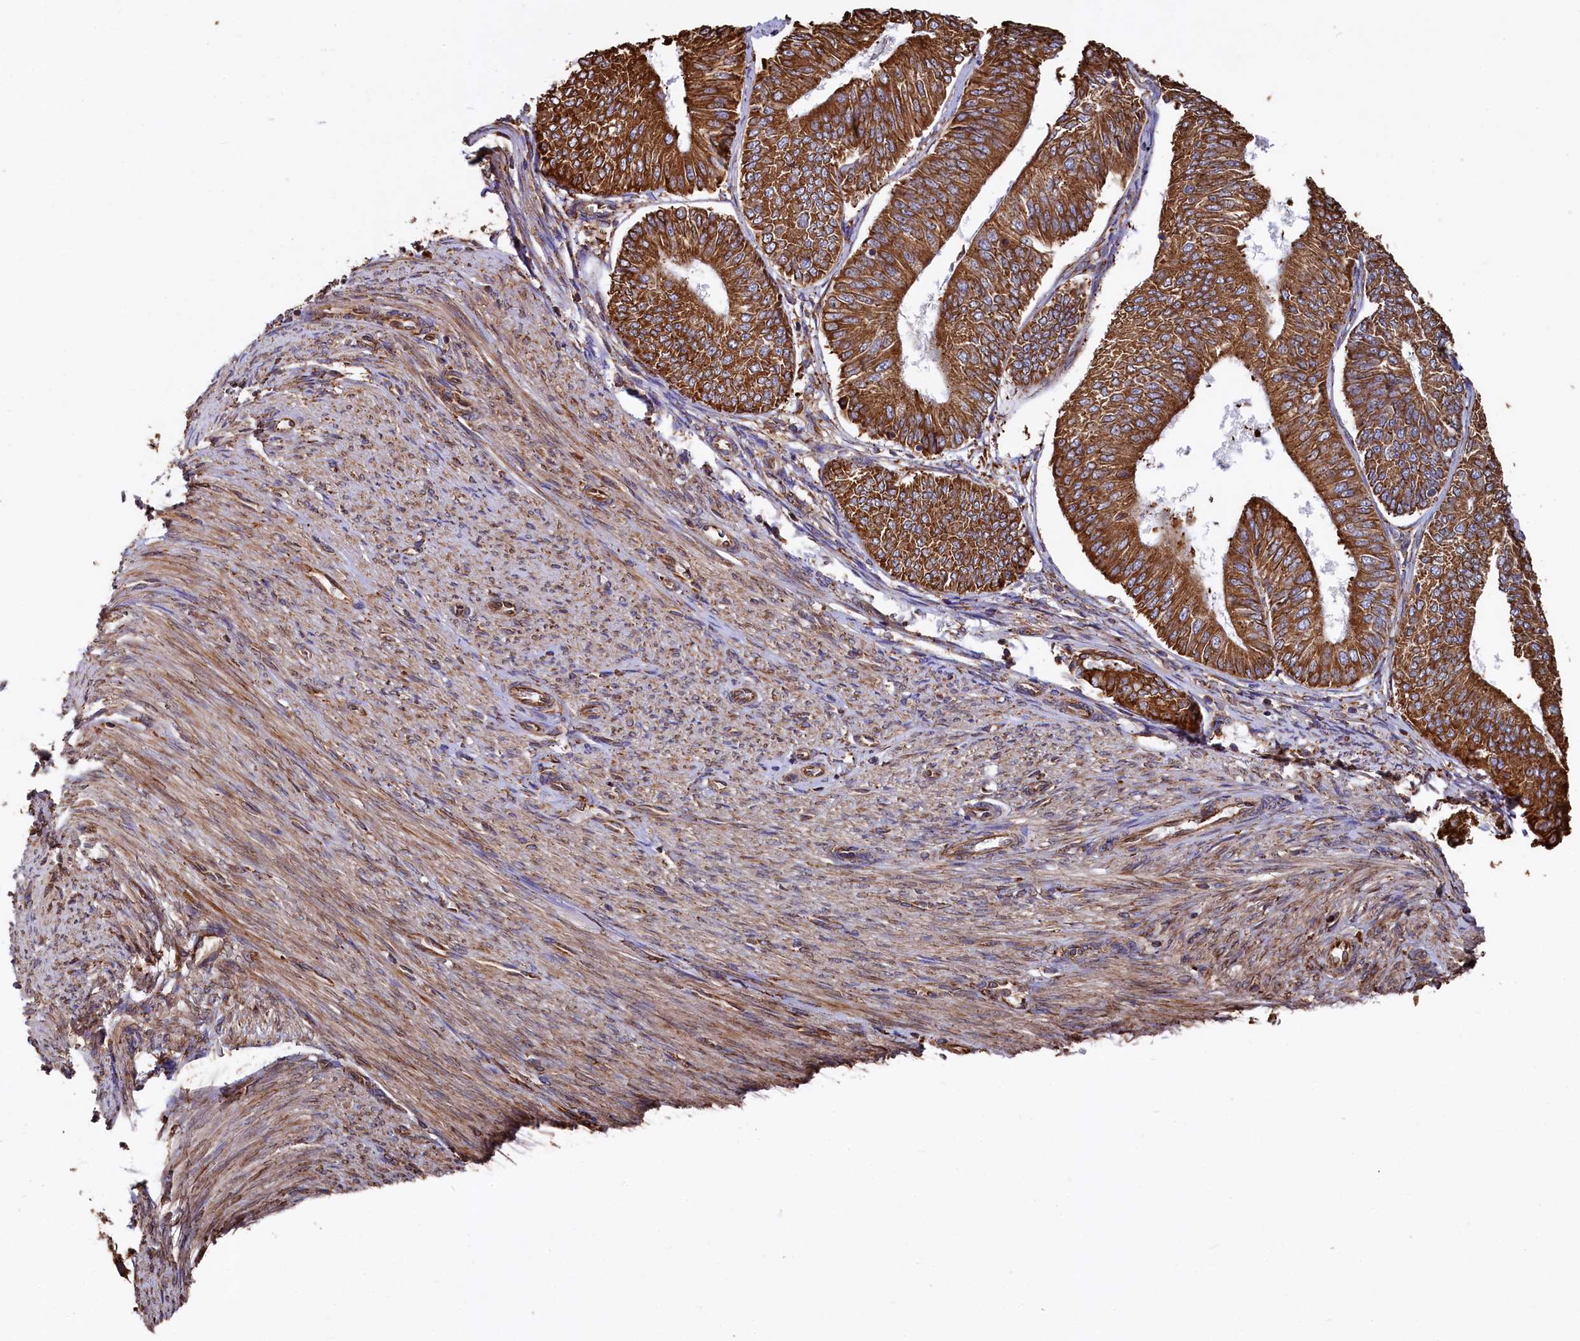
{"staining": {"intensity": "strong", "quantity": ">75%", "location": "cytoplasmic/membranous"}, "tissue": "endometrial cancer", "cell_type": "Tumor cells", "image_type": "cancer", "snomed": [{"axis": "morphology", "description": "Adenocarcinoma, NOS"}, {"axis": "topography", "description": "Endometrium"}], "caption": "Strong cytoplasmic/membranous protein staining is appreciated in about >75% of tumor cells in adenocarcinoma (endometrial).", "gene": "NEURL1B", "patient": {"sex": "female", "age": 58}}